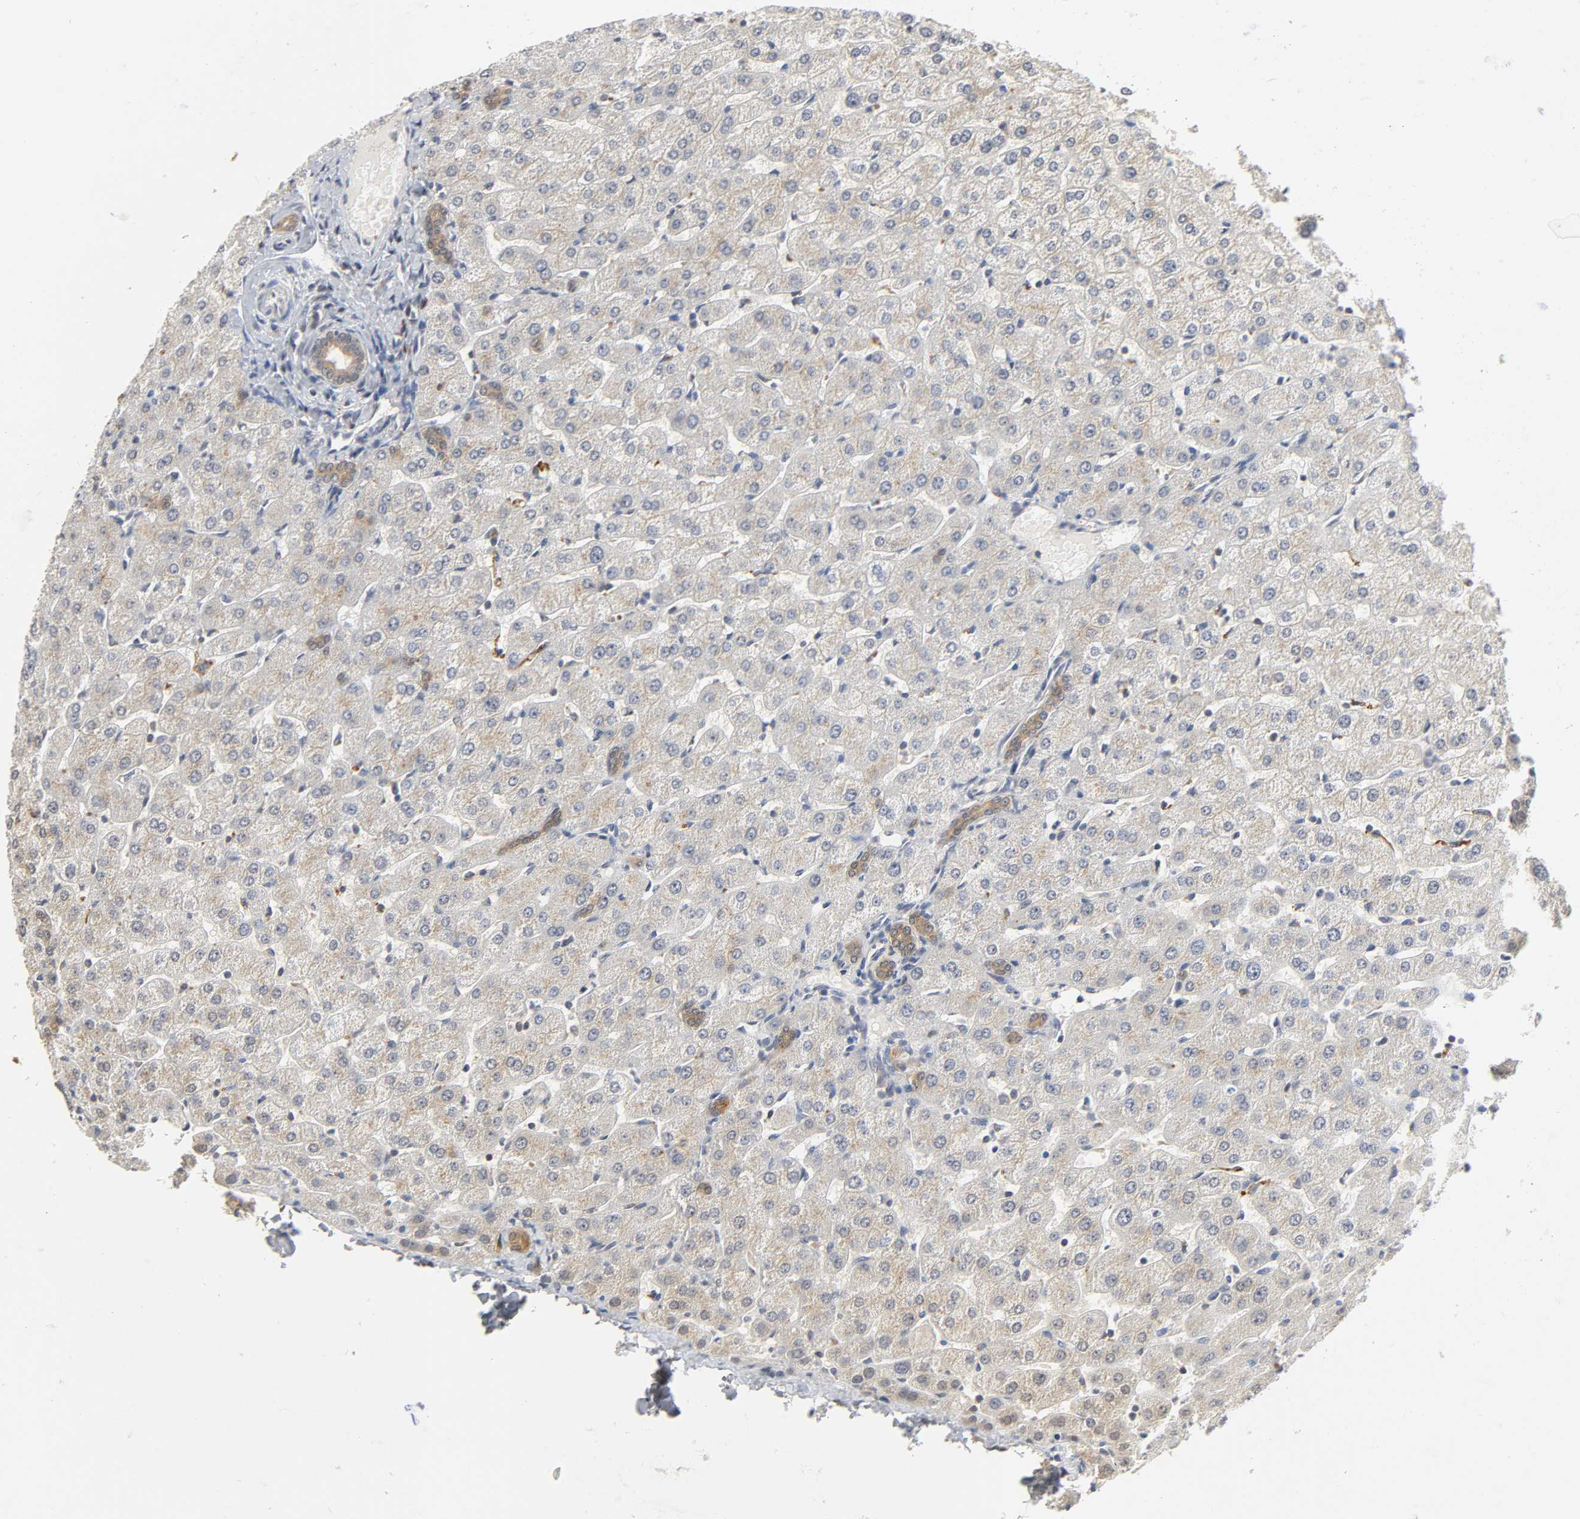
{"staining": {"intensity": "moderate", "quantity": ">75%", "location": "cytoplasmic/membranous"}, "tissue": "liver", "cell_type": "Cholangiocytes", "image_type": "normal", "snomed": [{"axis": "morphology", "description": "Normal tissue, NOS"}, {"axis": "morphology", "description": "Fibrosis, NOS"}, {"axis": "topography", "description": "Liver"}], "caption": "Immunohistochemical staining of normal human liver shows medium levels of moderate cytoplasmic/membranous positivity in about >75% of cholangiocytes. The protein of interest is shown in brown color, while the nuclei are stained blue.", "gene": "MIF", "patient": {"sex": "female", "age": 29}}